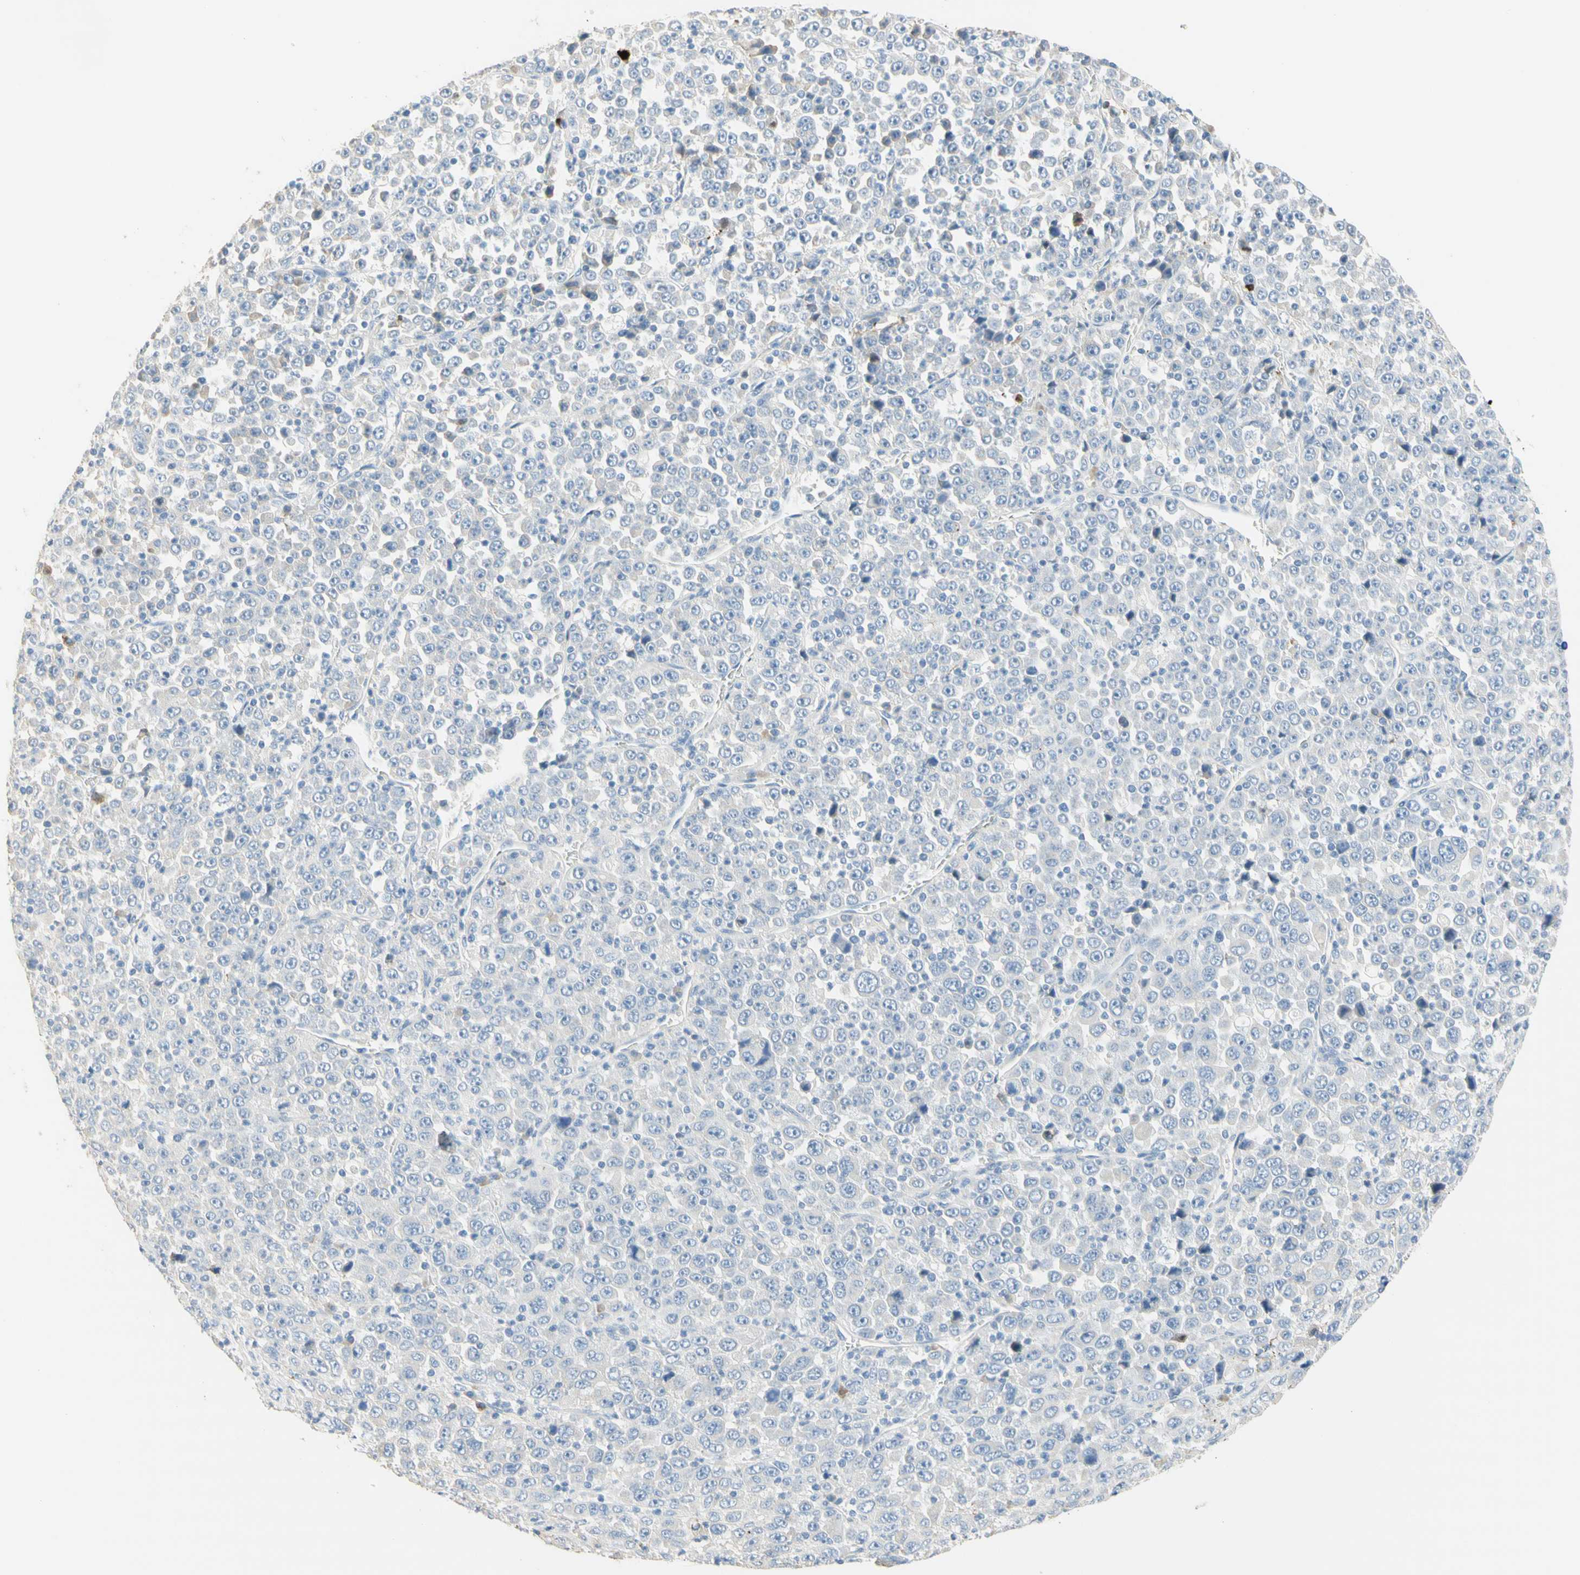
{"staining": {"intensity": "negative", "quantity": "none", "location": "none"}, "tissue": "stomach cancer", "cell_type": "Tumor cells", "image_type": "cancer", "snomed": [{"axis": "morphology", "description": "Normal tissue, NOS"}, {"axis": "morphology", "description": "Adenocarcinoma, NOS"}, {"axis": "topography", "description": "Stomach, upper"}, {"axis": "topography", "description": "Stomach"}], "caption": "This is an immunohistochemistry micrograph of adenocarcinoma (stomach). There is no staining in tumor cells.", "gene": "NECTIN4", "patient": {"sex": "male", "age": 59}}